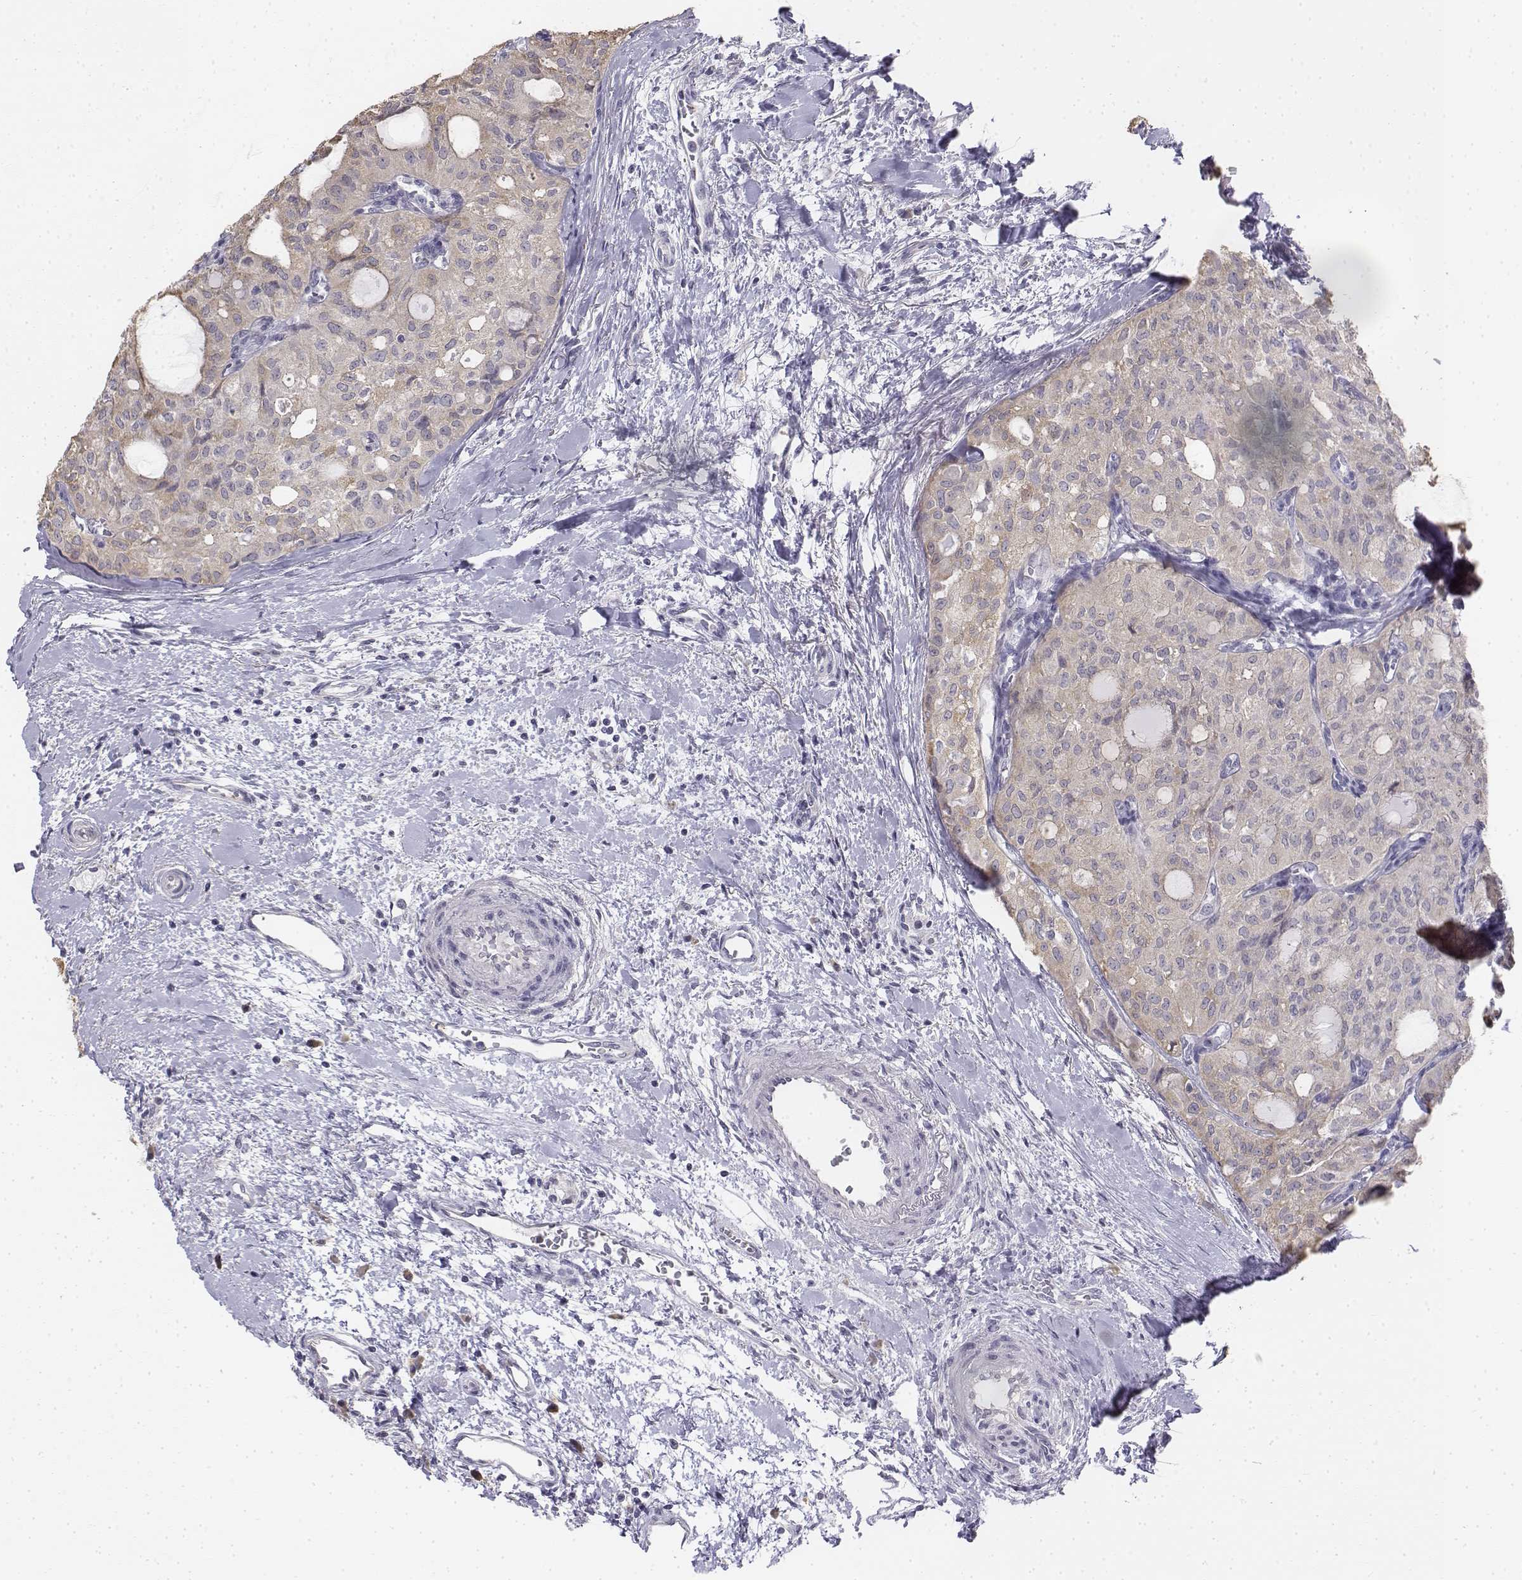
{"staining": {"intensity": "negative", "quantity": "none", "location": "none"}, "tissue": "thyroid cancer", "cell_type": "Tumor cells", "image_type": "cancer", "snomed": [{"axis": "morphology", "description": "Follicular adenoma carcinoma, NOS"}, {"axis": "topography", "description": "Thyroid gland"}], "caption": "A high-resolution photomicrograph shows immunohistochemistry (IHC) staining of follicular adenoma carcinoma (thyroid), which exhibits no significant positivity in tumor cells.", "gene": "PENK", "patient": {"sex": "male", "age": 75}}